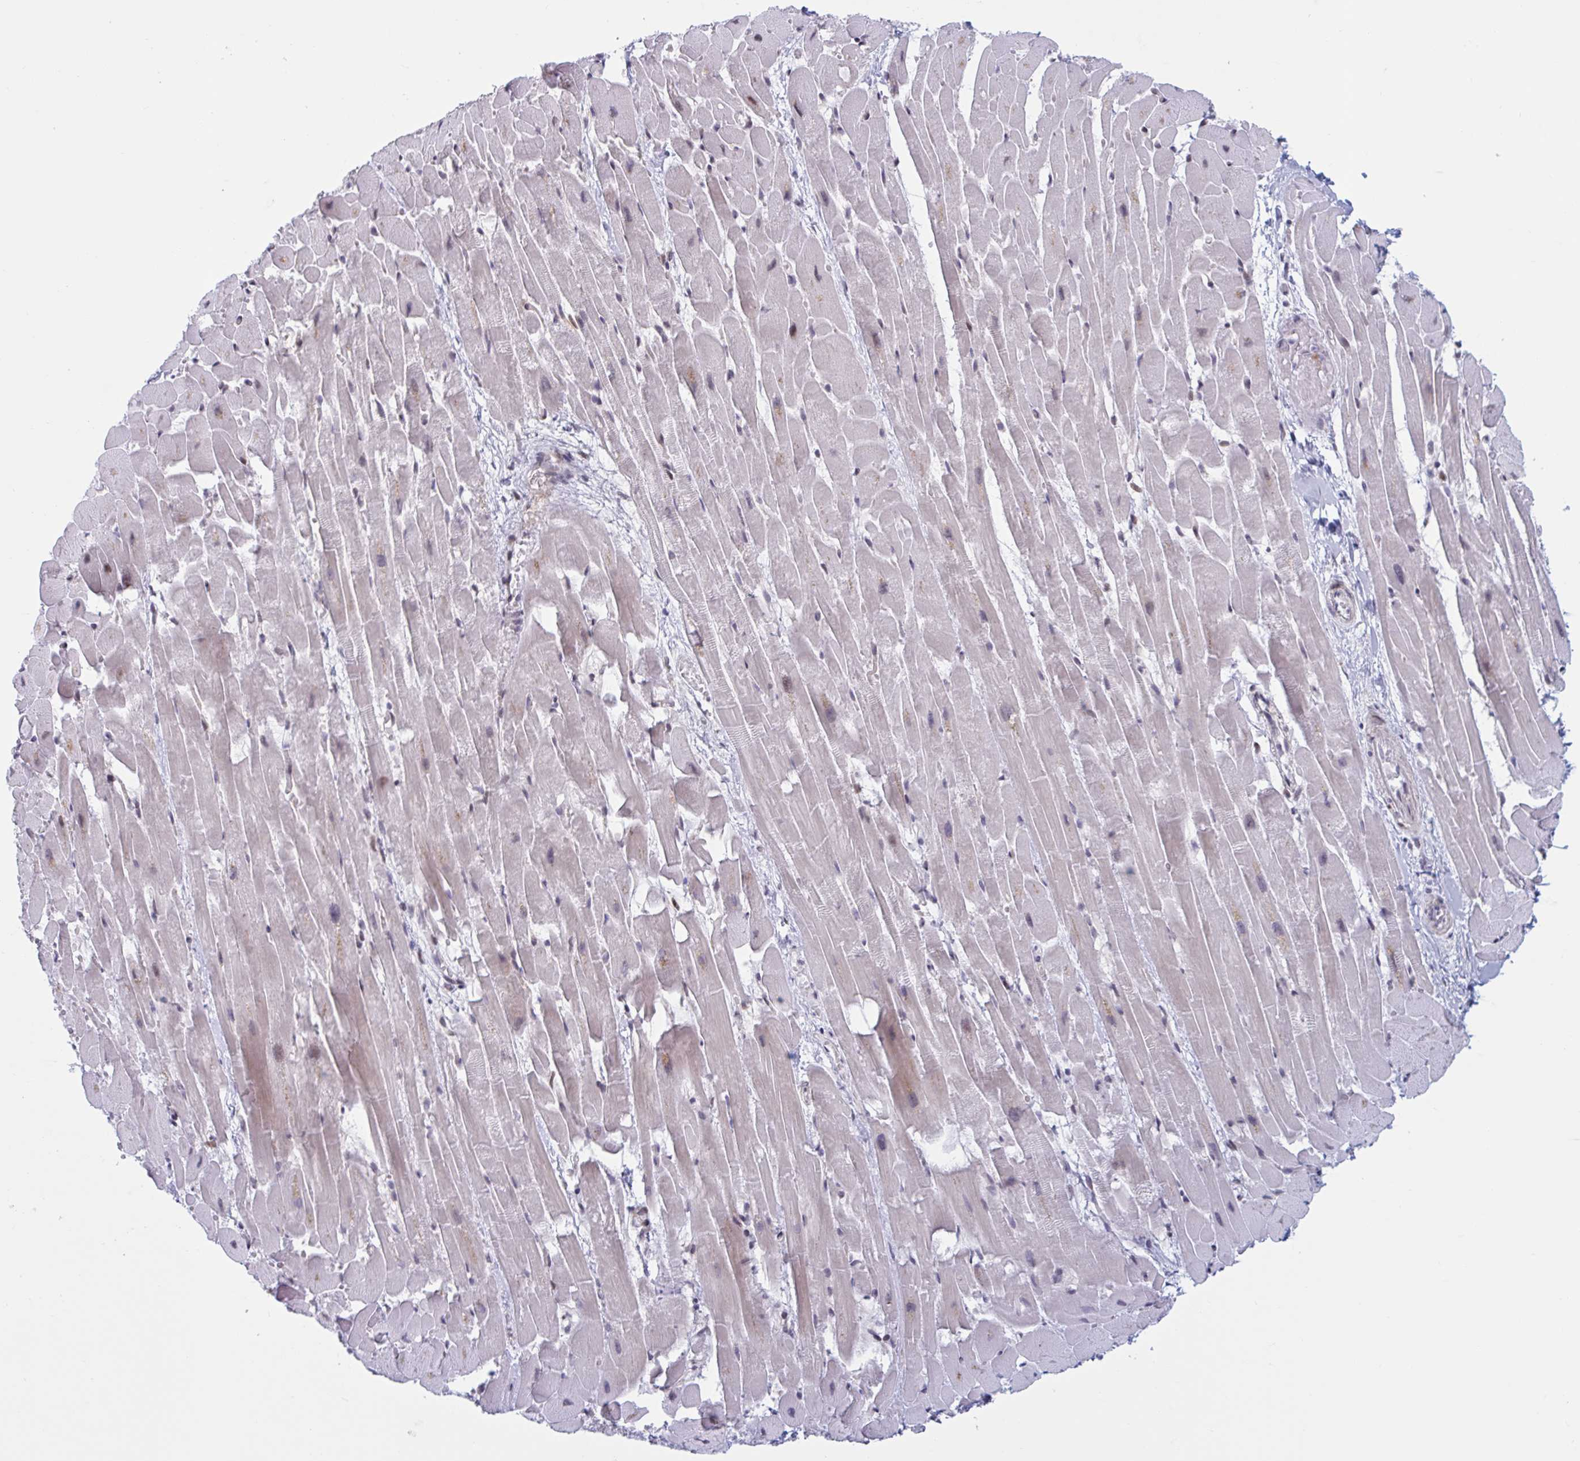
{"staining": {"intensity": "weak", "quantity": "25%-75%", "location": "cytoplasmic/membranous,nuclear"}, "tissue": "heart muscle", "cell_type": "Cardiomyocytes", "image_type": "normal", "snomed": [{"axis": "morphology", "description": "Normal tissue, NOS"}, {"axis": "topography", "description": "Heart"}], "caption": "A low amount of weak cytoplasmic/membranous,nuclear positivity is appreciated in approximately 25%-75% of cardiomyocytes in normal heart muscle. (Stains: DAB in brown, nuclei in blue, Microscopy: brightfield microscopy at high magnification).", "gene": "HSD17B6", "patient": {"sex": "male", "age": 37}}